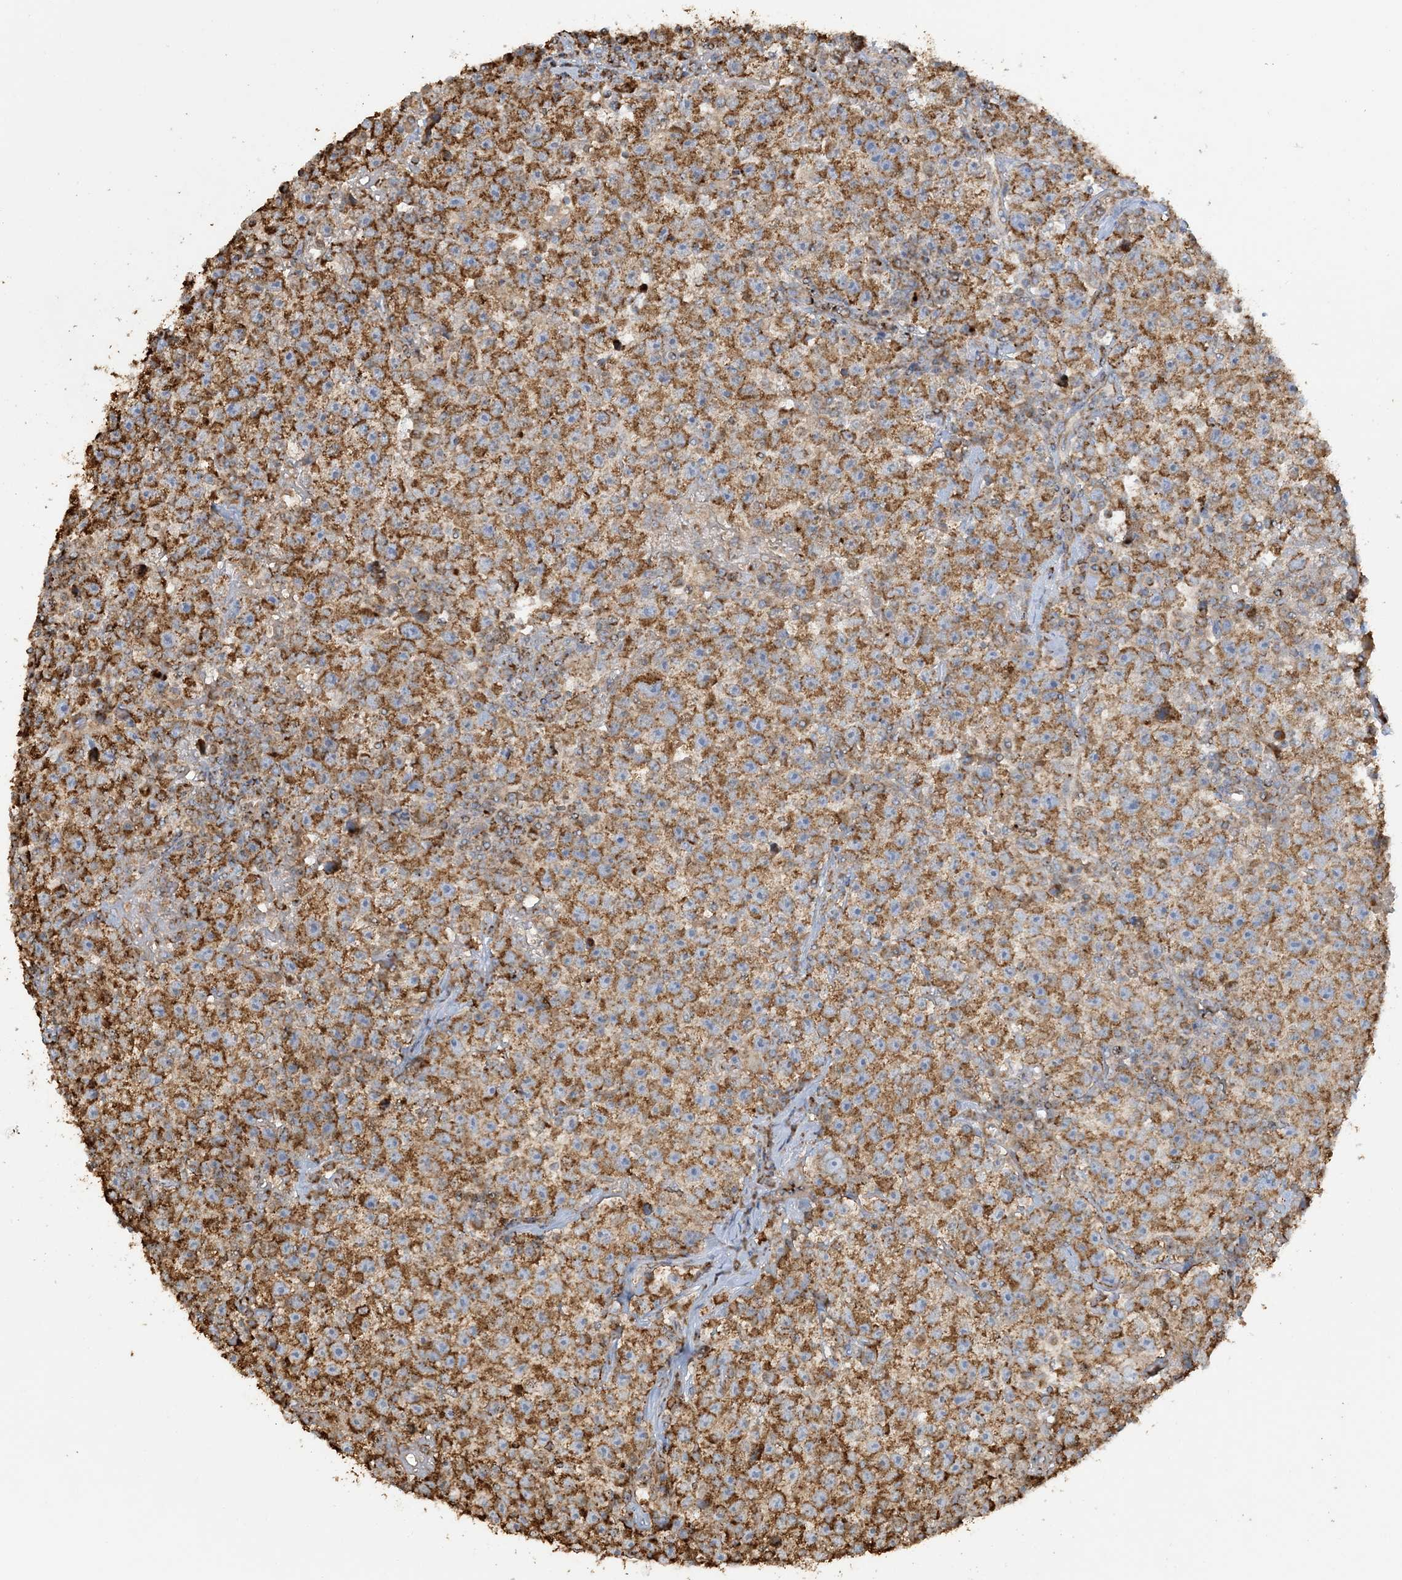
{"staining": {"intensity": "moderate", "quantity": ">75%", "location": "cytoplasmic/membranous"}, "tissue": "testis cancer", "cell_type": "Tumor cells", "image_type": "cancer", "snomed": [{"axis": "morphology", "description": "Seminoma, NOS"}, {"axis": "topography", "description": "Testis"}], "caption": "Protein staining displays moderate cytoplasmic/membranous expression in about >75% of tumor cells in testis cancer (seminoma).", "gene": "AGA", "patient": {"sex": "male", "age": 22}}